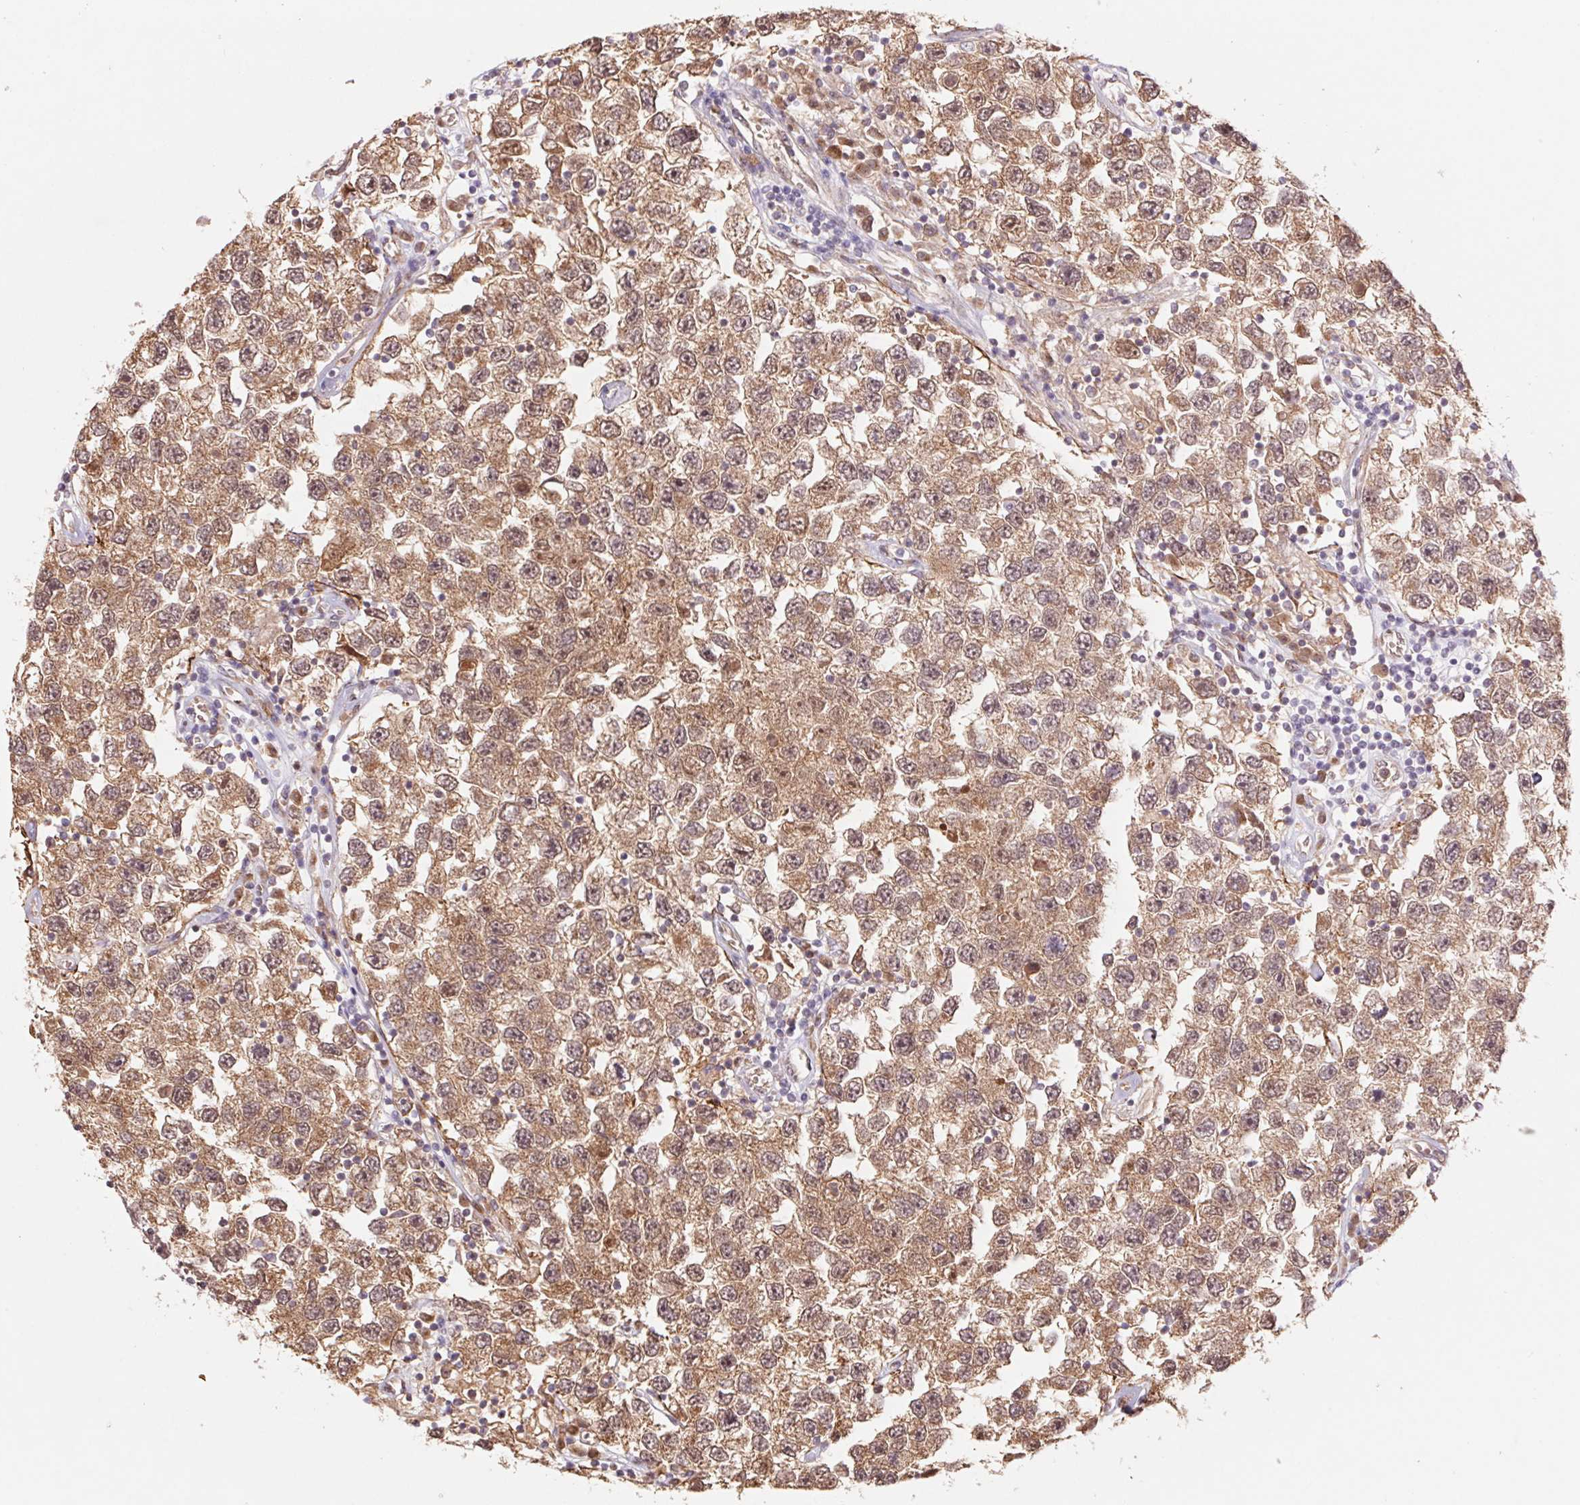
{"staining": {"intensity": "moderate", "quantity": ">75%", "location": "cytoplasmic/membranous,nuclear"}, "tissue": "testis cancer", "cell_type": "Tumor cells", "image_type": "cancer", "snomed": [{"axis": "morphology", "description": "Seminoma, NOS"}, {"axis": "topography", "description": "Testis"}], "caption": "Testis seminoma was stained to show a protein in brown. There is medium levels of moderate cytoplasmic/membranous and nuclear positivity in about >75% of tumor cells.", "gene": "RRM1", "patient": {"sex": "male", "age": 26}}